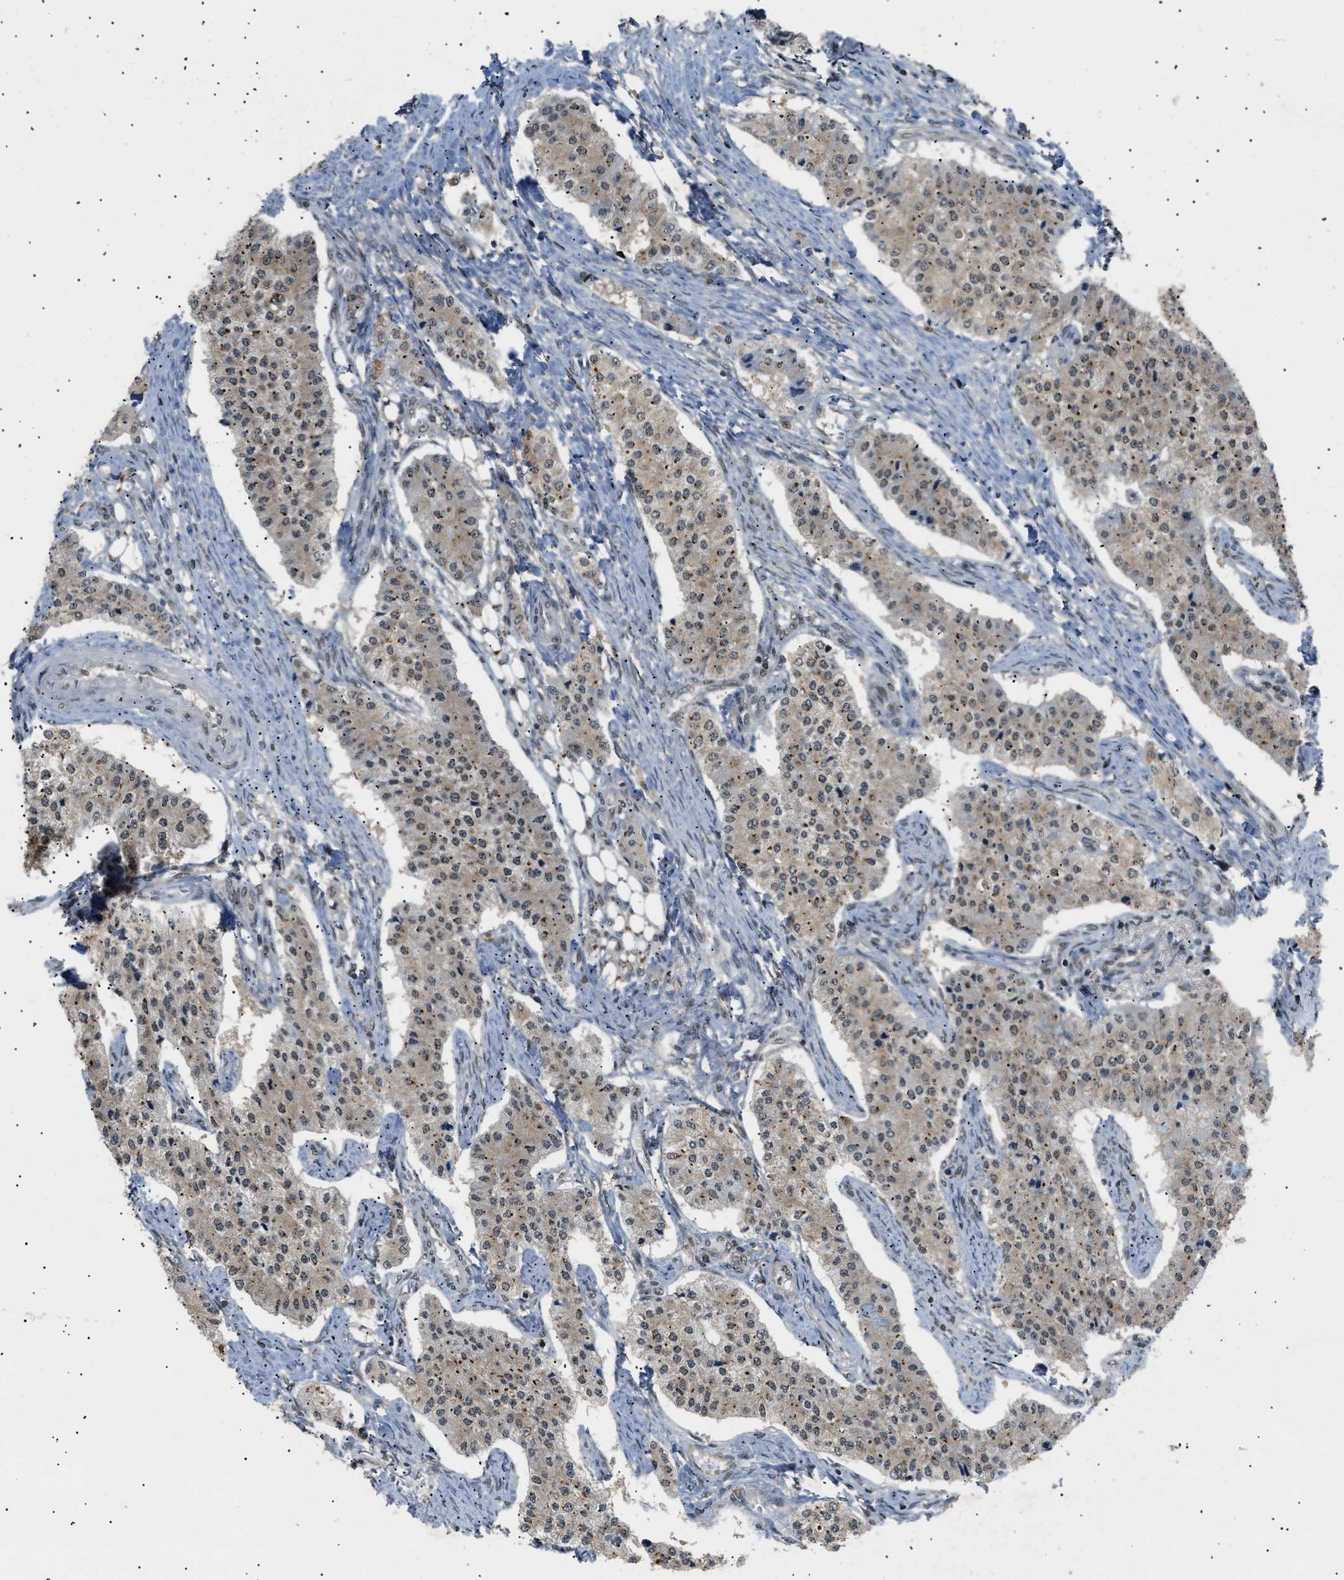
{"staining": {"intensity": "weak", "quantity": ">75%", "location": "nuclear"}, "tissue": "carcinoid", "cell_type": "Tumor cells", "image_type": "cancer", "snomed": [{"axis": "morphology", "description": "Carcinoid, malignant, NOS"}, {"axis": "topography", "description": "Colon"}], "caption": "This histopathology image exhibits IHC staining of human carcinoid (malignant), with low weak nuclear staining in approximately >75% of tumor cells.", "gene": "RBM5", "patient": {"sex": "female", "age": 52}}